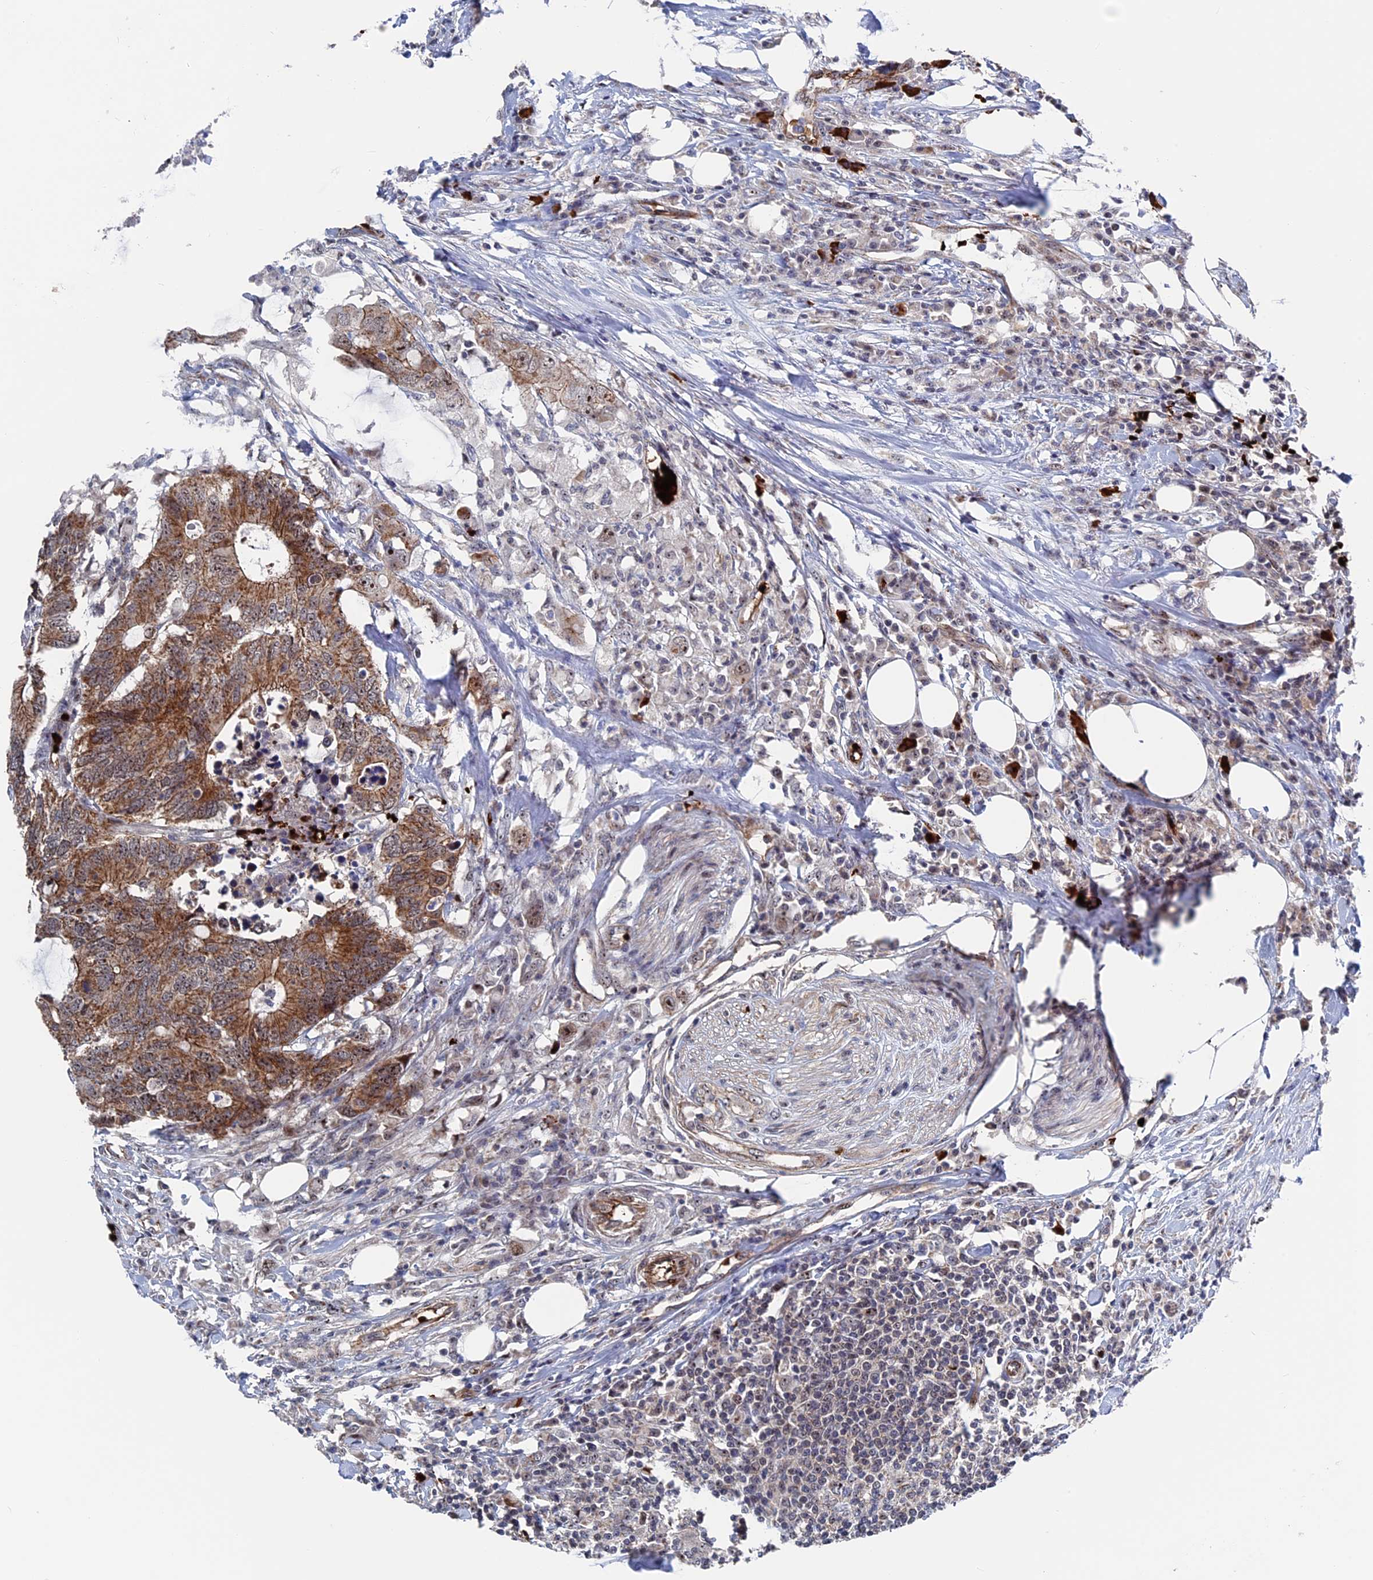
{"staining": {"intensity": "moderate", "quantity": ">75%", "location": "cytoplasmic/membranous,nuclear"}, "tissue": "colorectal cancer", "cell_type": "Tumor cells", "image_type": "cancer", "snomed": [{"axis": "morphology", "description": "Adenocarcinoma, NOS"}, {"axis": "topography", "description": "Colon"}], "caption": "DAB immunohistochemical staining of human colorectal adenocarcinoma demonstrates moderate cytoplasmic/membranous and nuclear protein expression in about >75% of tumor cells.", "gene": "EXOSC9", "patient": {"sex": "male", "age": 71}}